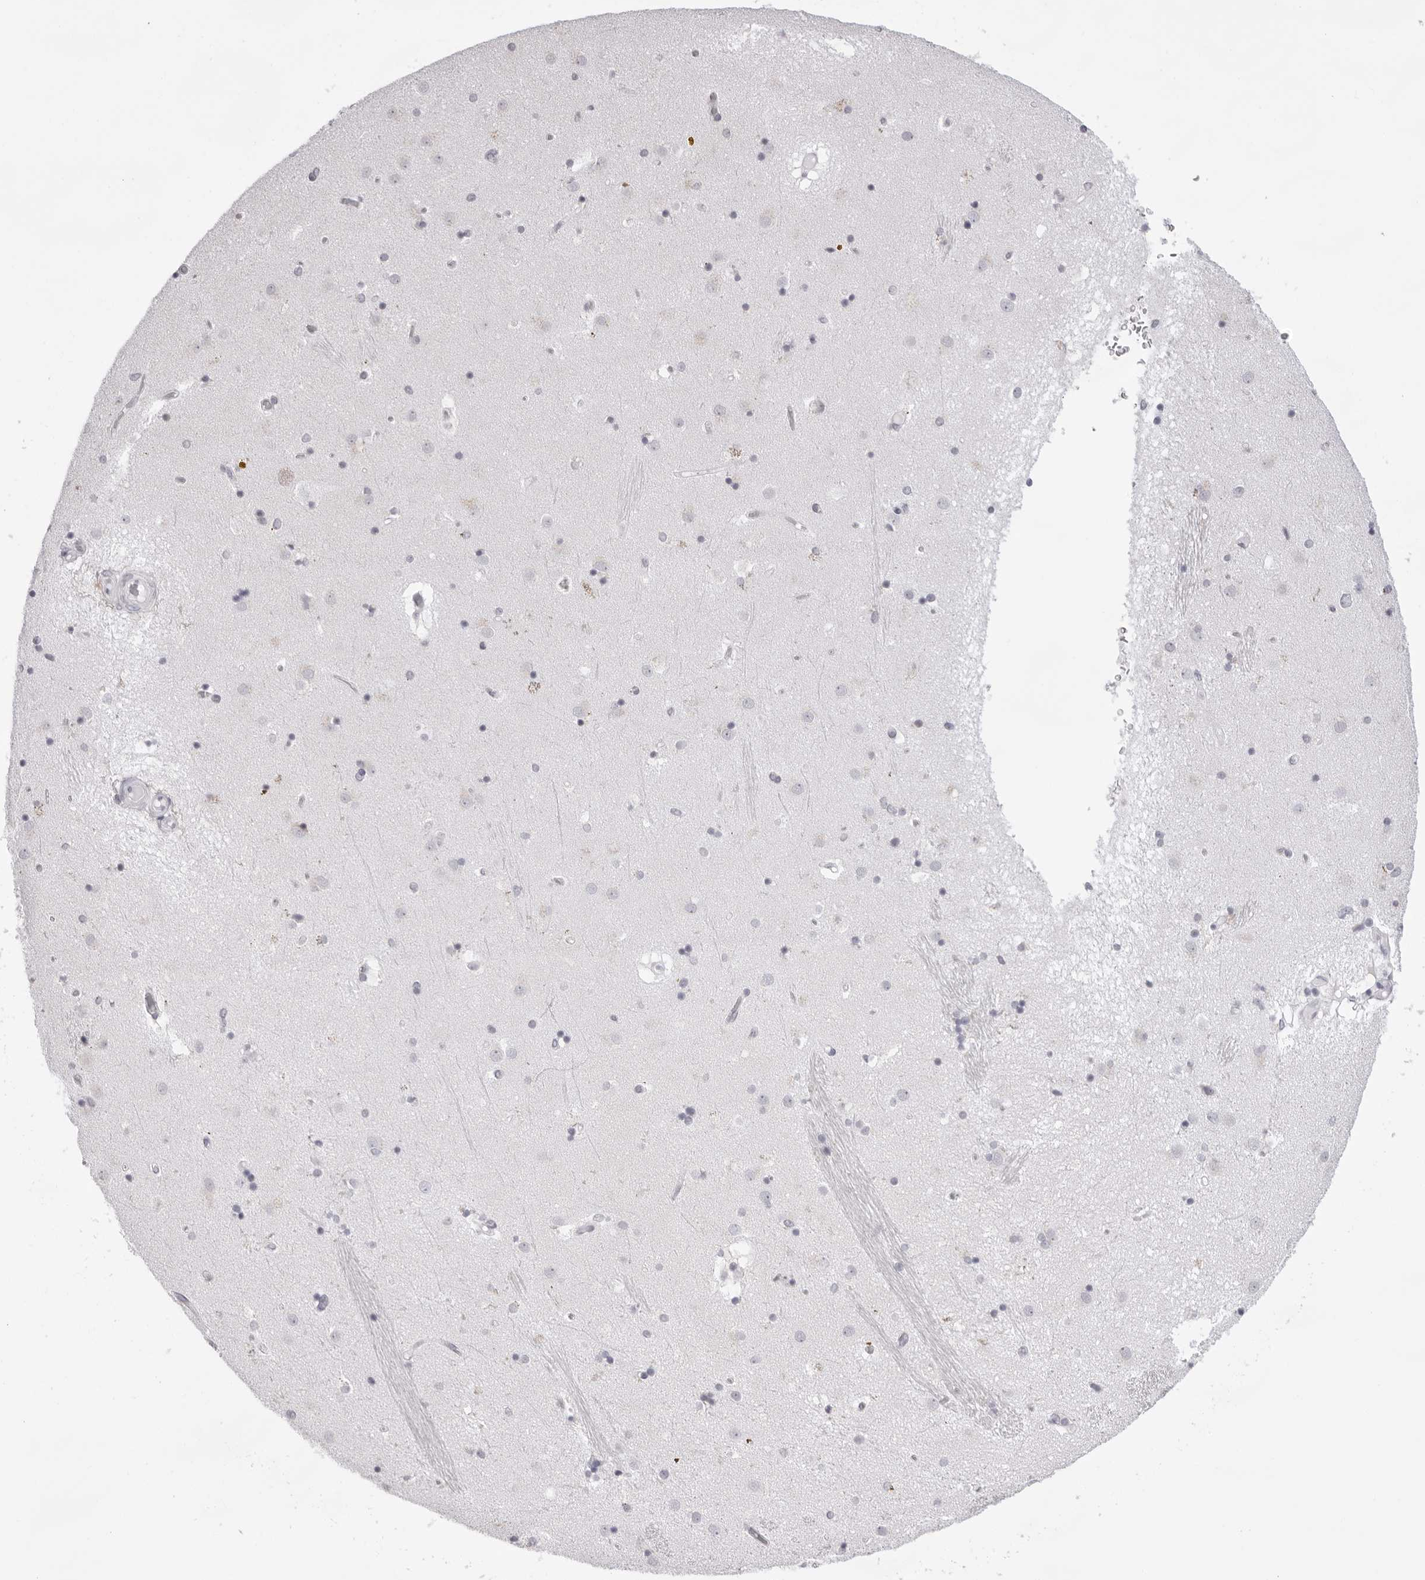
{"staining": {"intensity": "negative", "quantity": "none", "location": "none"}, "tissue": "caudate", "cell_type": "Glial cells", "image_type": "normal", "snomed": [{"axis": "morphology", "description": "Normal tissue, NOS"}, {"axis": "topography", "description": "Lateral ventricle wall"}], "caption": "High power microscopy image of an IHC image of benign caudate, revealing no significant expression in glial cells. Nuclei are stained in blue.", "gene": "SMIM2", "patient": {"sex": "male", "age": 70}}